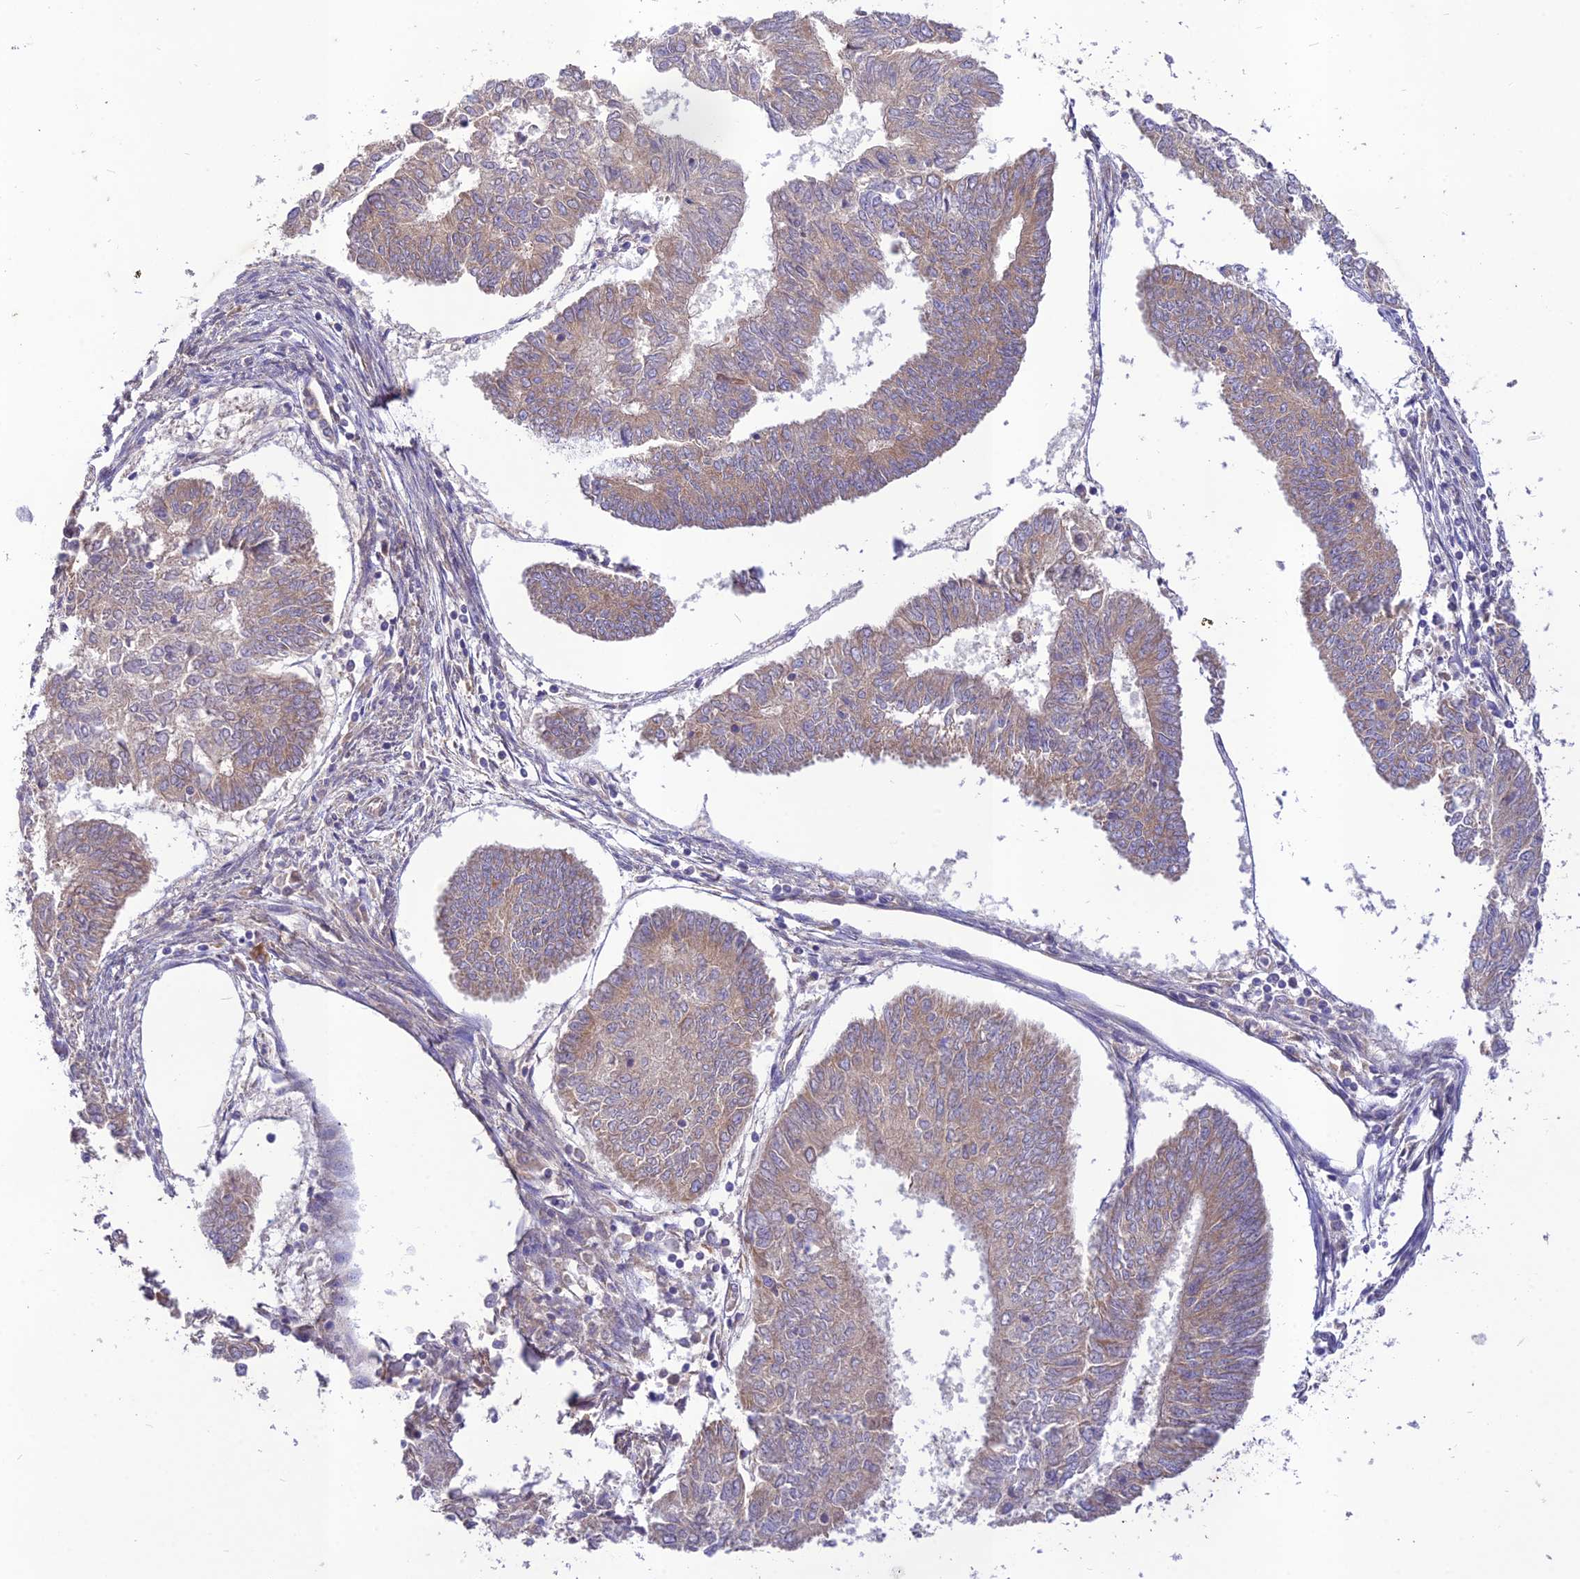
{"staining": {"intensity": "weak", "quantity": "25%-75%", "location": "cytoplasmic/membranous"}, "tissue": "endometrial cancer", "cell_type": "Tumor cells", "image_type": "cancer", "snomed": [{"axis": "morphology", "description": "Adenocarcinoma, NOS"}, {"axis": "topography", "description": "Endometrium"}], "caption": "Immunohistochemical staining of endometrial cancer reveals low levels of weak cytoplasmic/membranous positivity in about 25%-75% of tumor cells.", "gene": "TMEM259", "patient": {"sex": "female", "age": 68}}